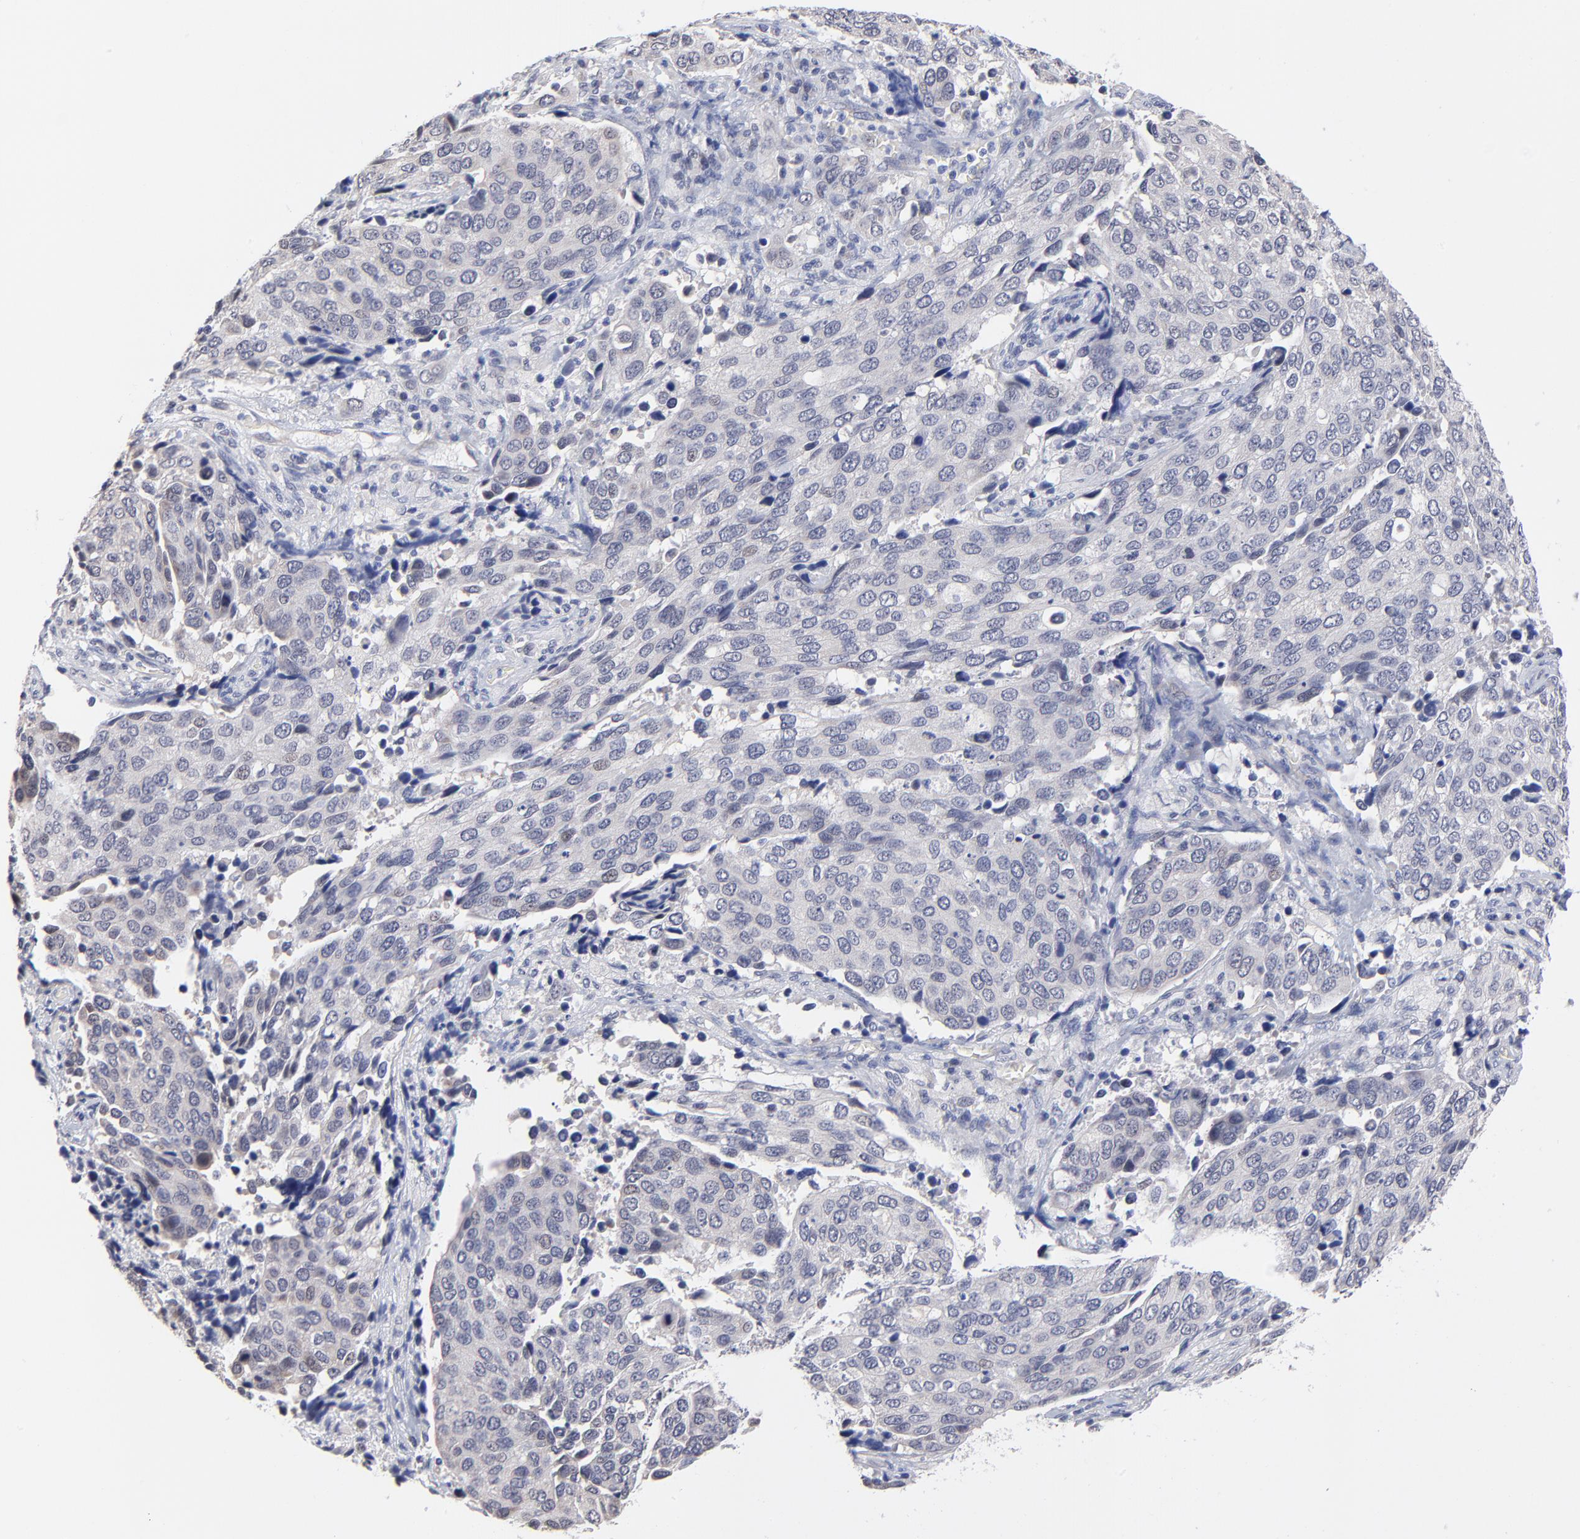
{"staining": {"intensity": "negative", "quantity": "none", "location": "none"}, "tissue": "cervical cancer", "cell_type": "Tumor cells", "image_type": "cancer", "snomed": [{"axis": "morphology", "description": "Squamous cell carcinoma, NOS"}, {"axis": "topography", "description": "Cervix"}], "caption": "High magnification brightfield microscopy of cervical squamous cell carcinoma stained with DAB (3,3'-diaminobenzidine) (brown) and counterstained with hematoxylin (blue): tumor cells show no significant positivity. Nuclei are stained in blue.", "gene": "FBXO8", "patient": {"sex": "female", "age": 54}}